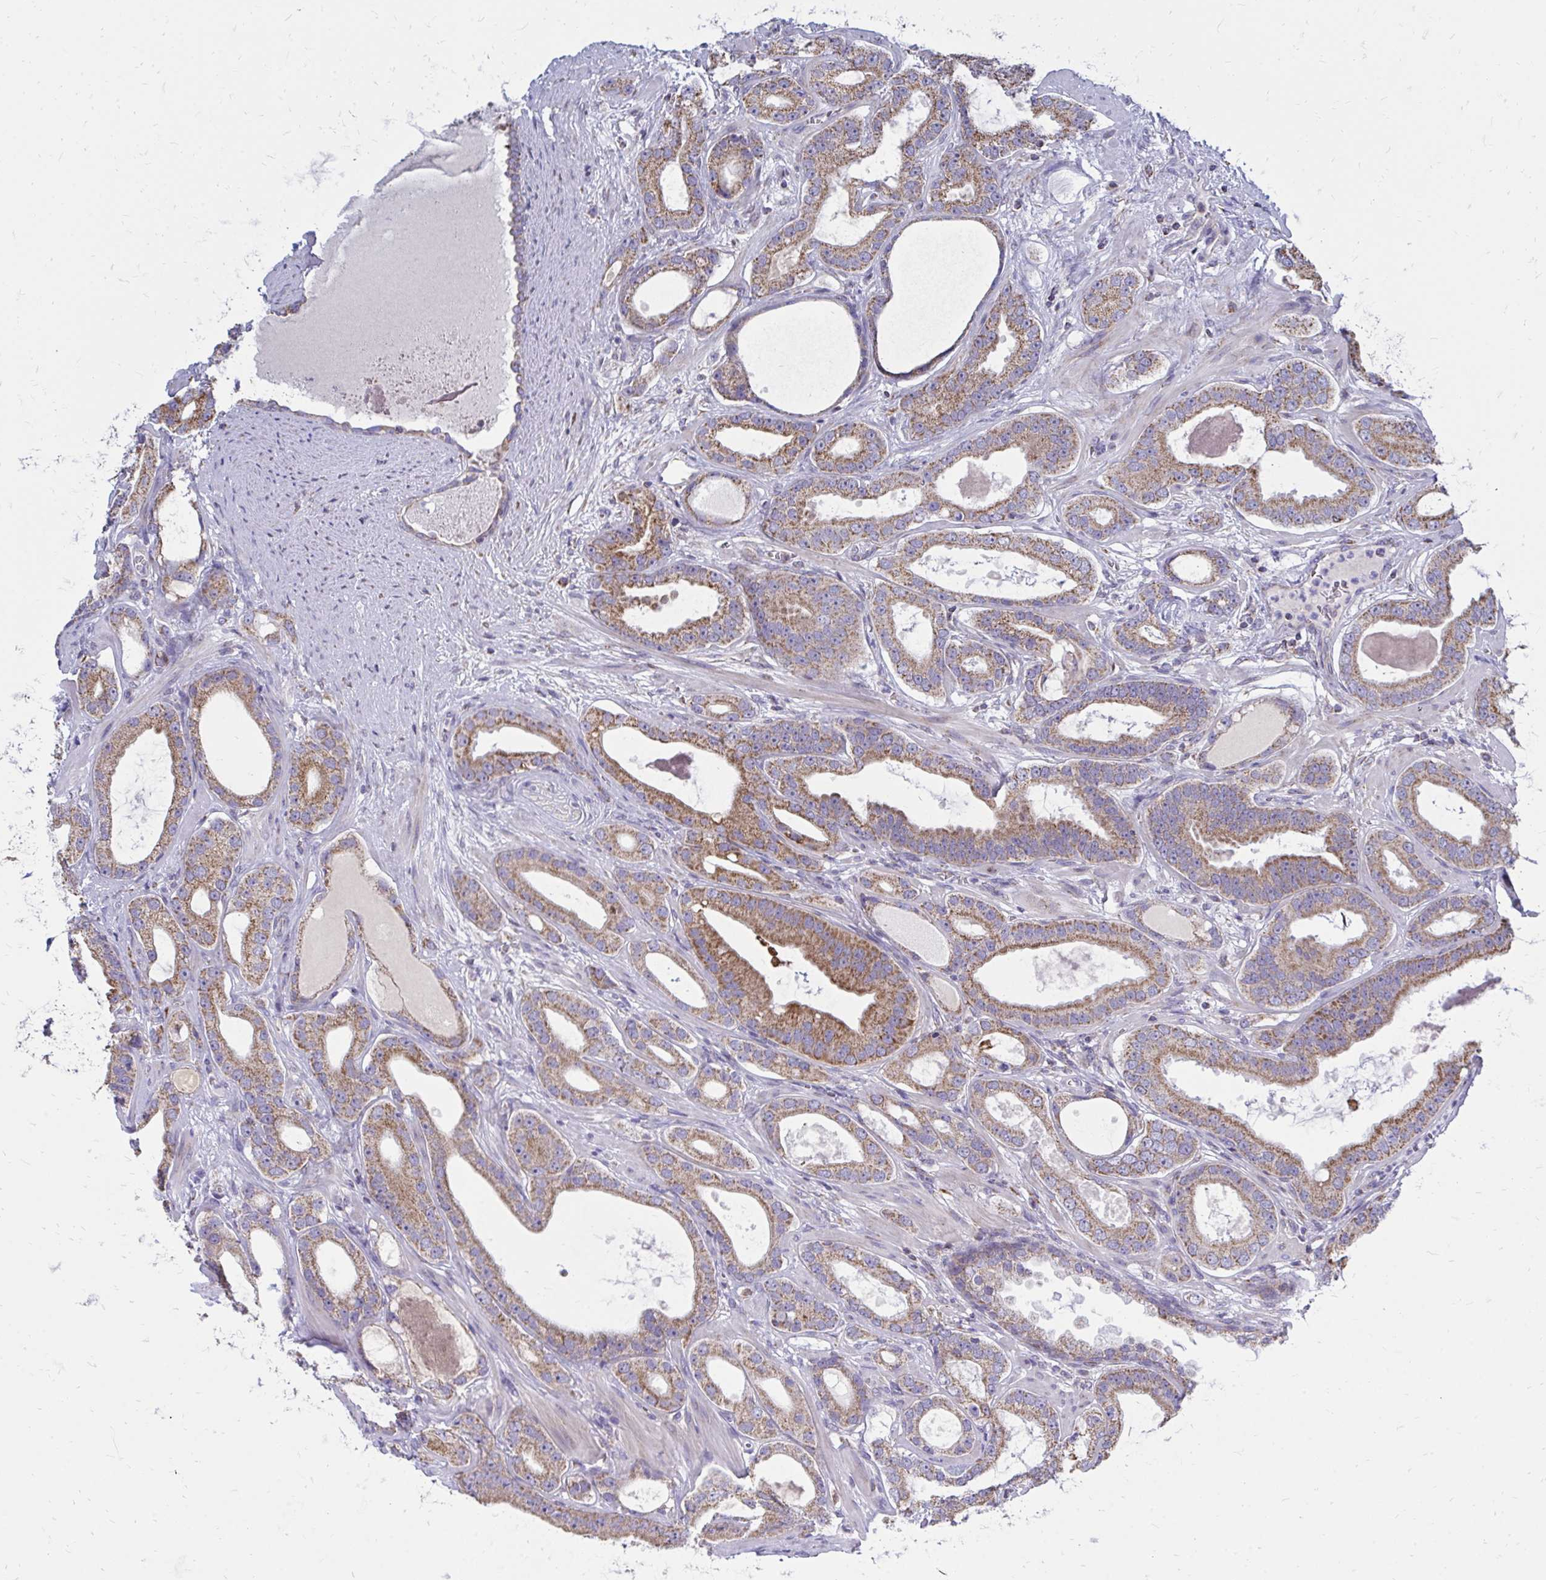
{"staining": {"intensity": "moderate", "quantity": ">75%", "location": "cytoplasmic/membranous"}, "tissue": "prostate cancer", "cell_type": "Tumor cells", "image_type": "cancer", "snomed": [{"axis": "morphology", "description": "Adenocarcinoma, High grade"}, {"axis": "topography", "description": "Prostate"}], "caption": "Human adenocarcinoma (high-grade) (prostate) stained with a protein marker displays moderate staining in tumor cells.", "gene": "OR10R2", "patient": {"sex": "male", "age": 65}}